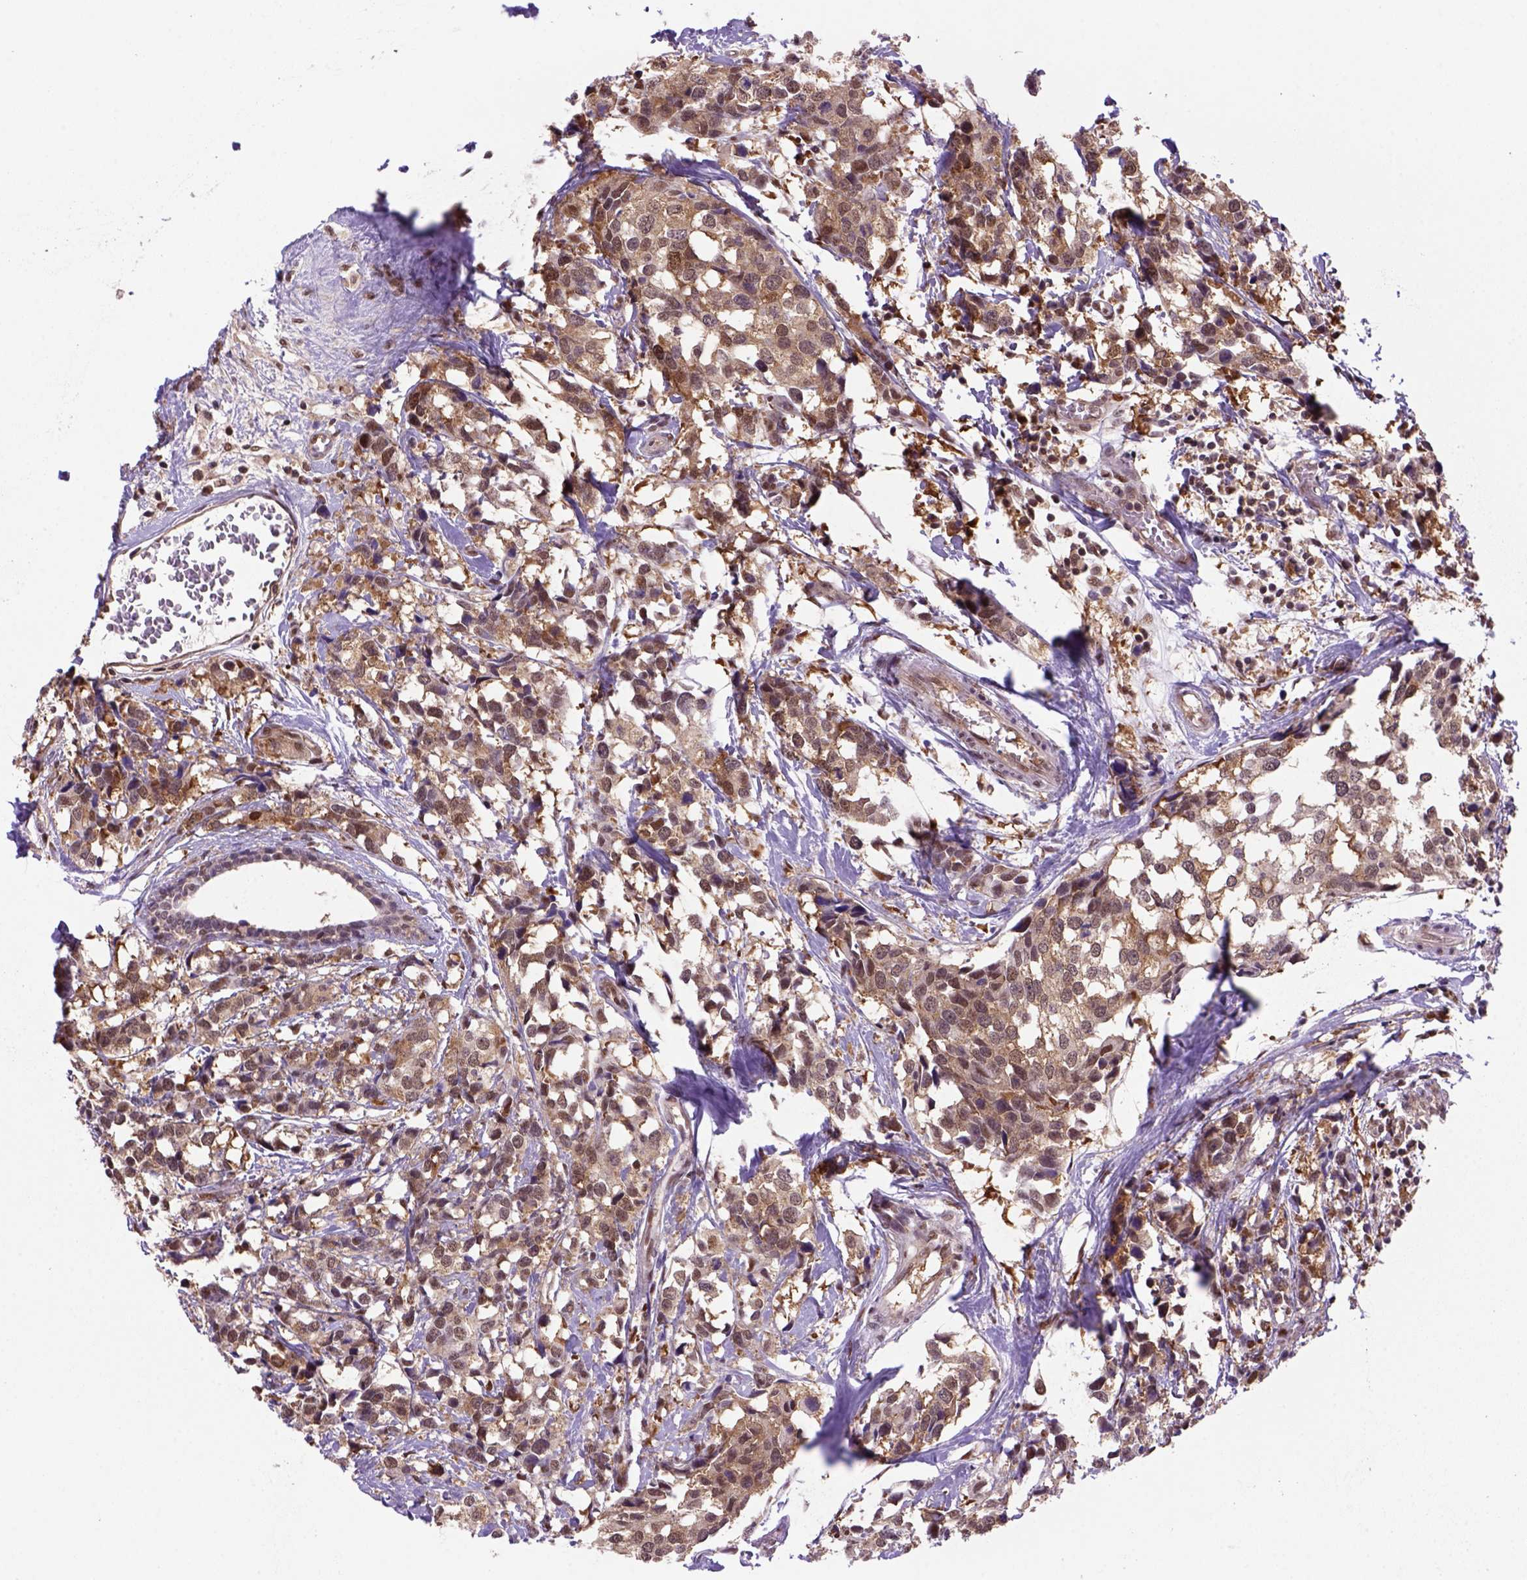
{"staining": {"intensity": "moderate", "quantity": ">75%", "location": "cytoplasmic/membranous,nuclear"}, "tissue": "breast cancer", "cell_type": "Tumor cells", "image_type": "cancer", "snomed": [{"axis": "morphology", "description": "Lobular carcinoma"}, {"axis": "topography", "description": "Breast"}], "caption": "Protein staining by IHC reveals moderate cytoplasmic/membranous and nuclear staining in approximately >75% of tumor cells in lobular carcinoma (breast).", "gene": "PSMC2", "patient": {"sex": "female", "age": 59}}